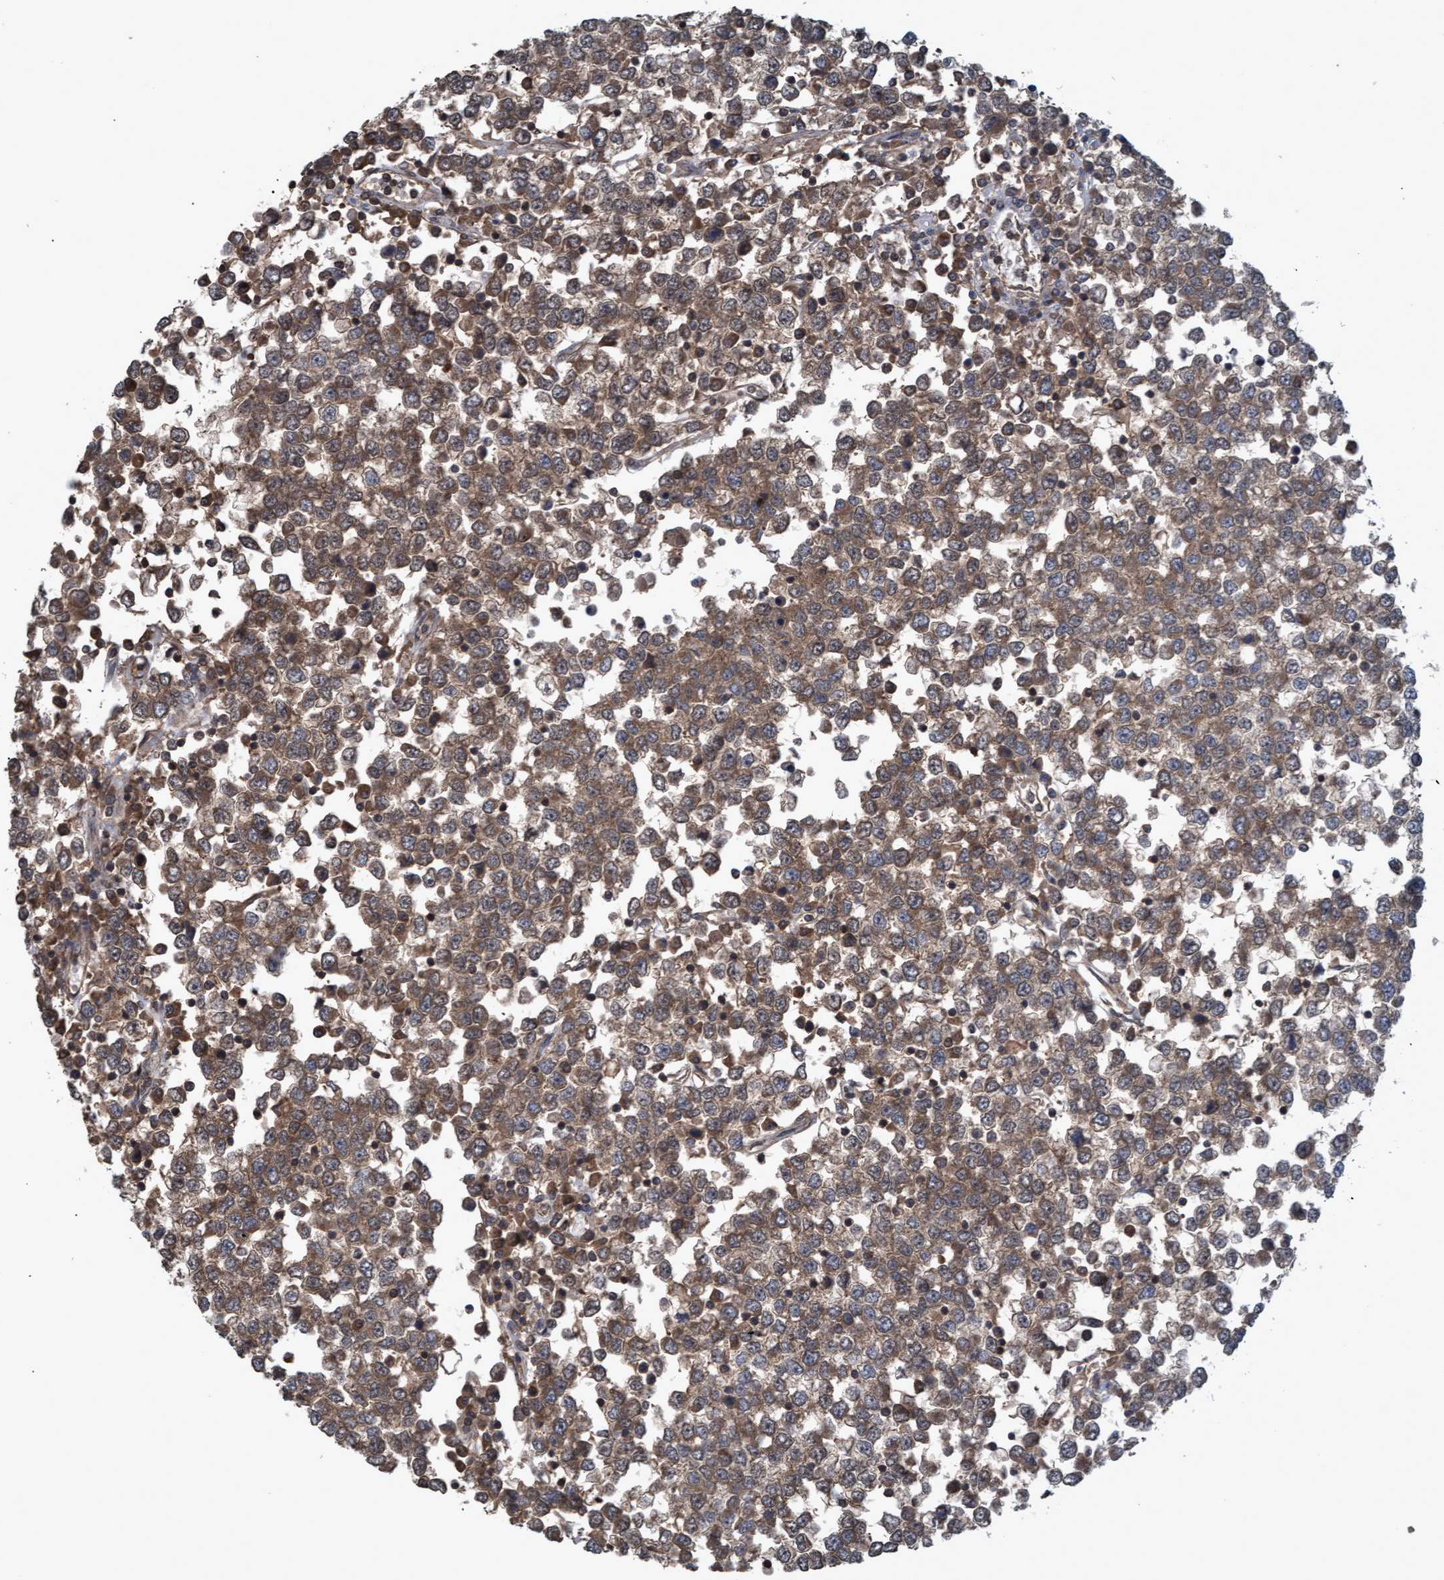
{"staining": {"intensity": "moderate", "quantity": ">75%", "location": "cytoplasmic/membranous"}, "tissue": "testis cancer", "cell_type": "Tumor cells", "image_type": "cancer", "snomed": [{"axis": "morphology", "description": "Seminoma, NOS"}, {"axis": "topography", "description": "Testis"}], "caption": "Tumor cells show medium levels of moderate cytoplasmic/membranous expression in approximately >75% of cells in human testis cancer.", "gene": "GGT6", "patient": {"sex": "male", "age": 65}}